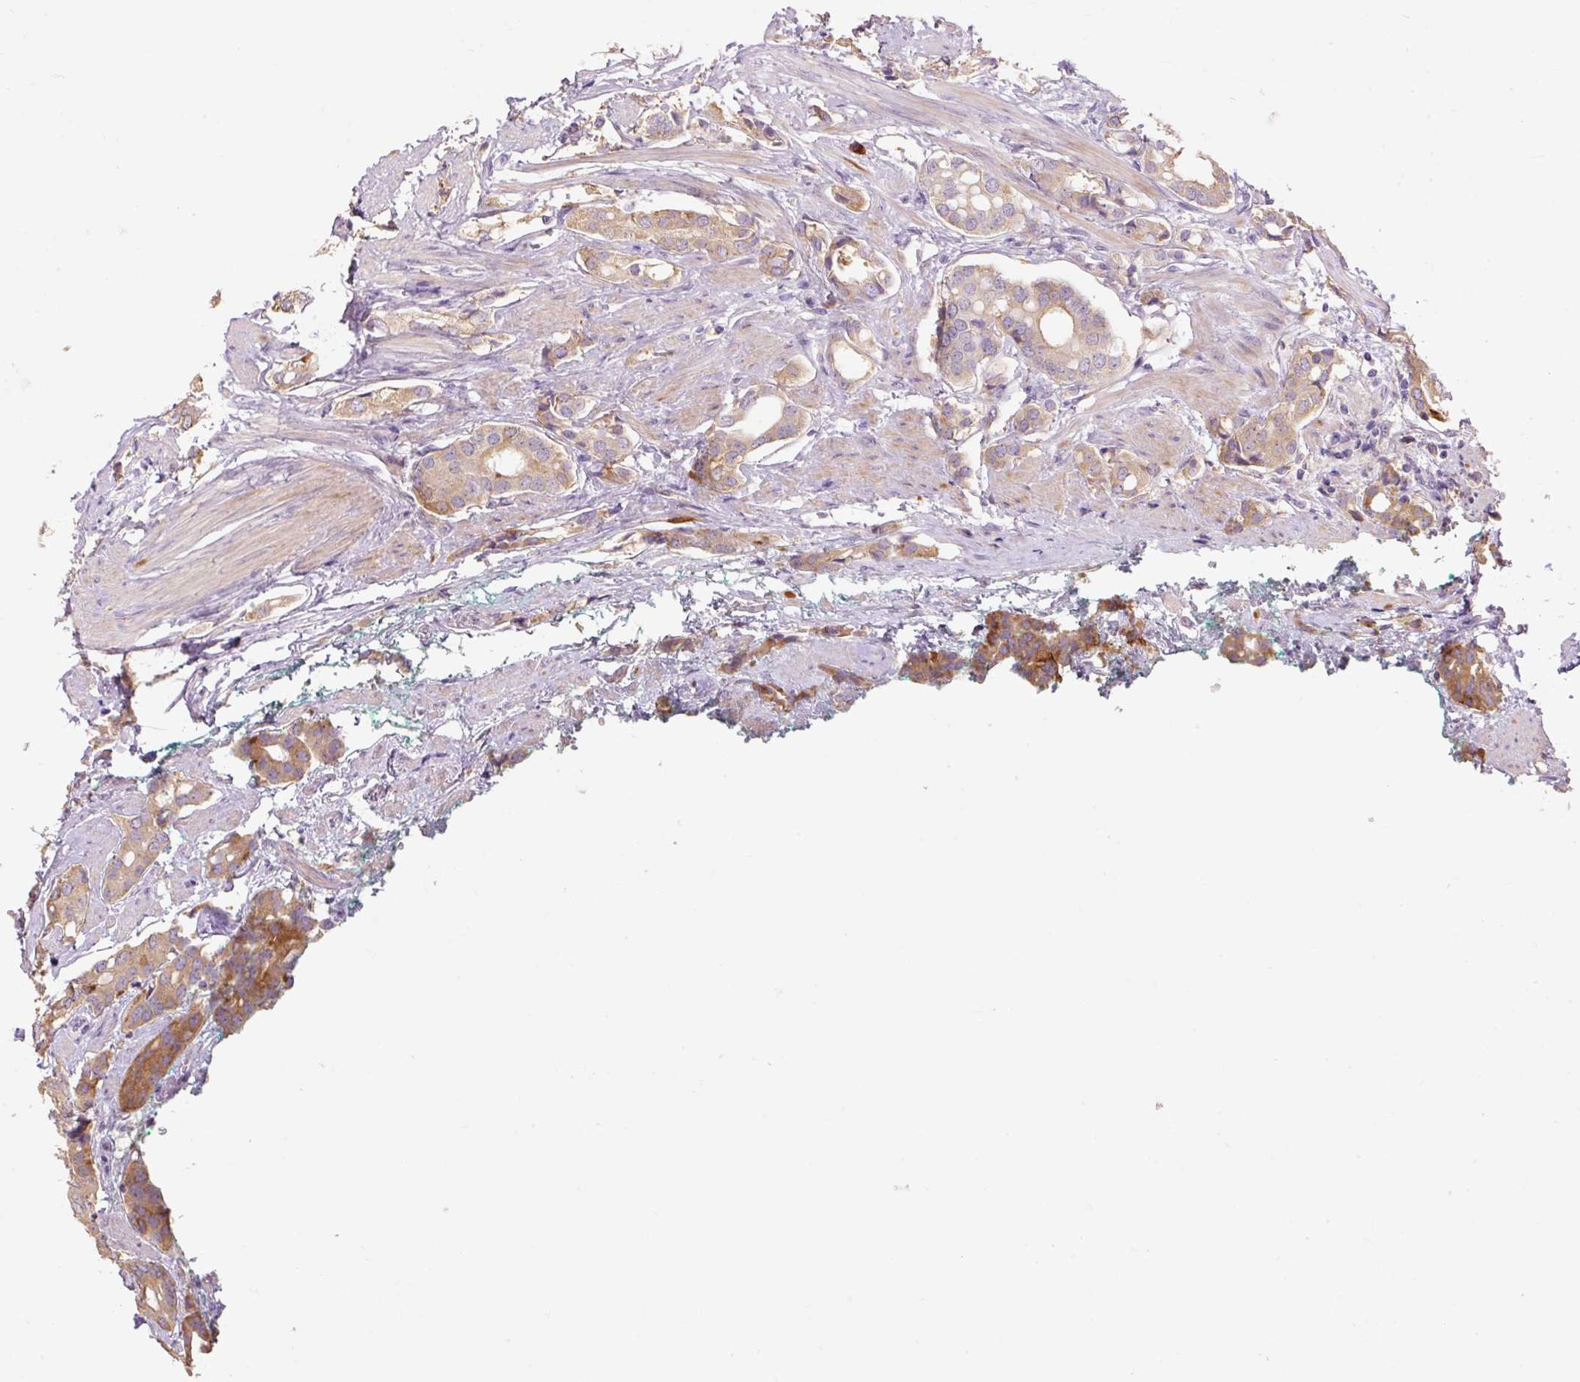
{"staining": {"intensity": "moderate", "quantity": "25%-75%", "location": "cytoplasmic/membranous"}, "tissue": "prostate cancer", "cell_type": "Tumor cells", "image_type": "cancer", "snomed": [{"axis": "morphology", "description": "Adenocarcinoma, High grade"}, {"axis": "topography", "description": "Prostate"}], "caption": "A medium amount of moderate cytoplasmic/membranous expression is identified in about 25%-75% of tumor cells in prostate adenocarcinoma (high-grade) tissue.", "gene": "HAX1", "patient": {"sex": "male", "age": 71}}